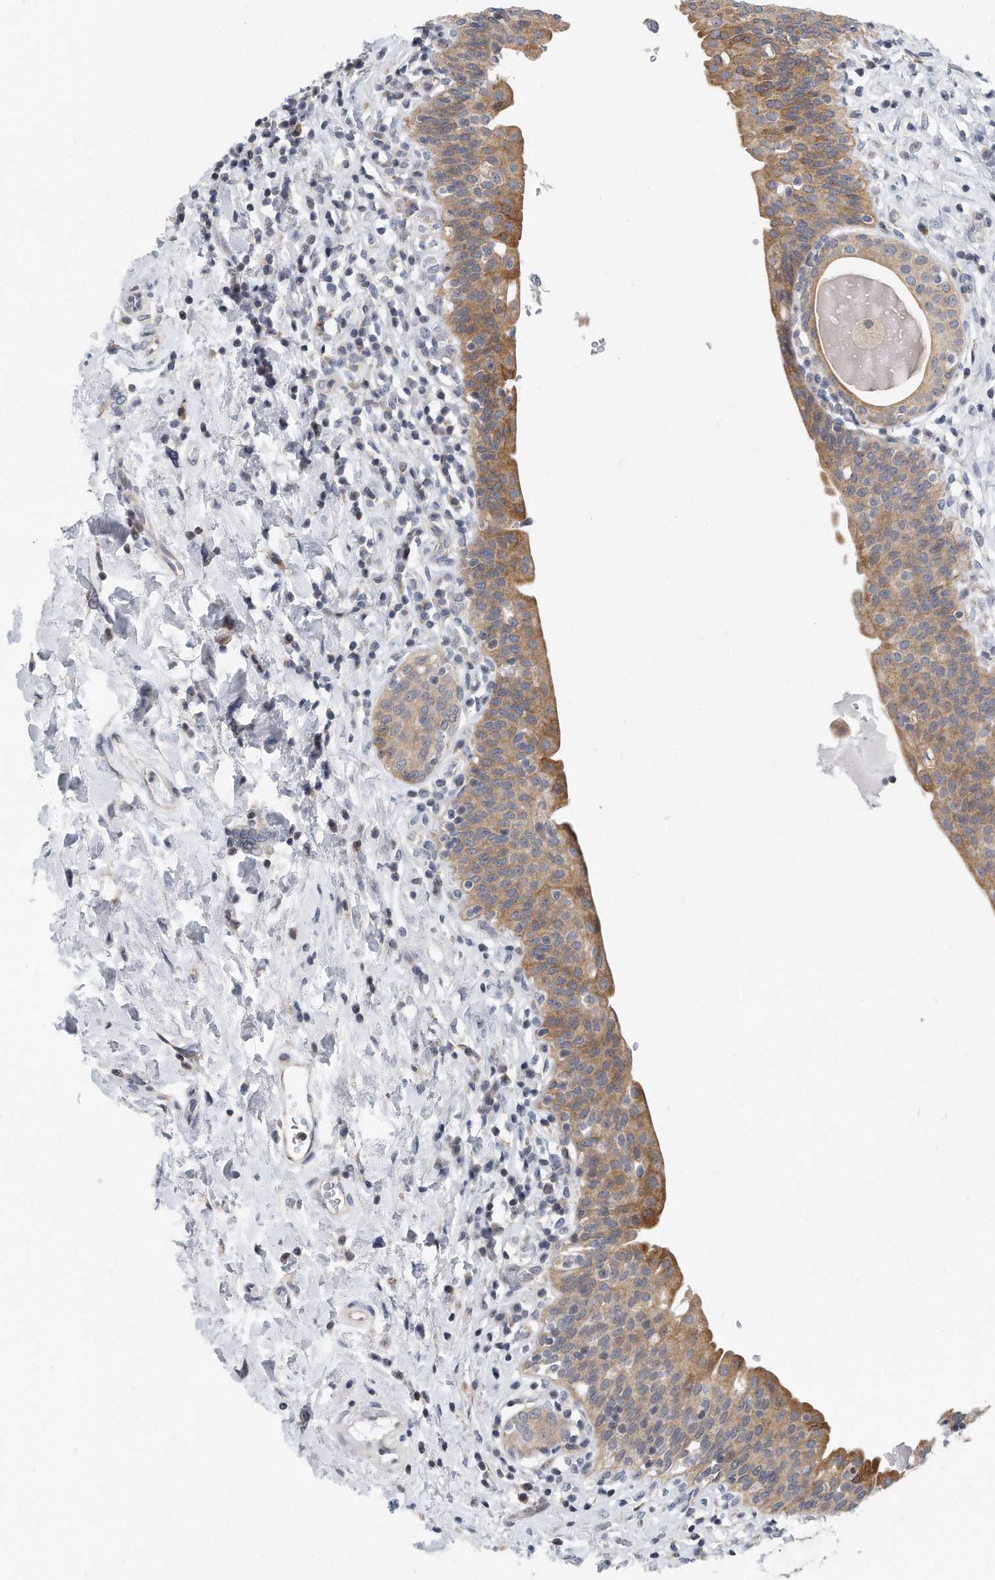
{"staining": {"intensity": "moderate", "quantity": ">75%", "location": "cytoplasmic/membranous"}, "tissue": "urinary bladder", "cell_type": "Urothelial cells", "image_type": "normal", "snomed": [{"axis": "morphology", "description": "Normal tissue, NOS"}, {"axis": "topography", "description": "Urinary bladder"}], "caption": "Urinary bladder stained for a protein shows moderate cytoplasmic/membranous positivity in urothelial cells. Using DAB (brown) and hematoxylin (blue) stains, captured at high magnification using brightfield microscopy.", "gene": "VLDLR", "patient": {"sex": "male", "age": 83}}